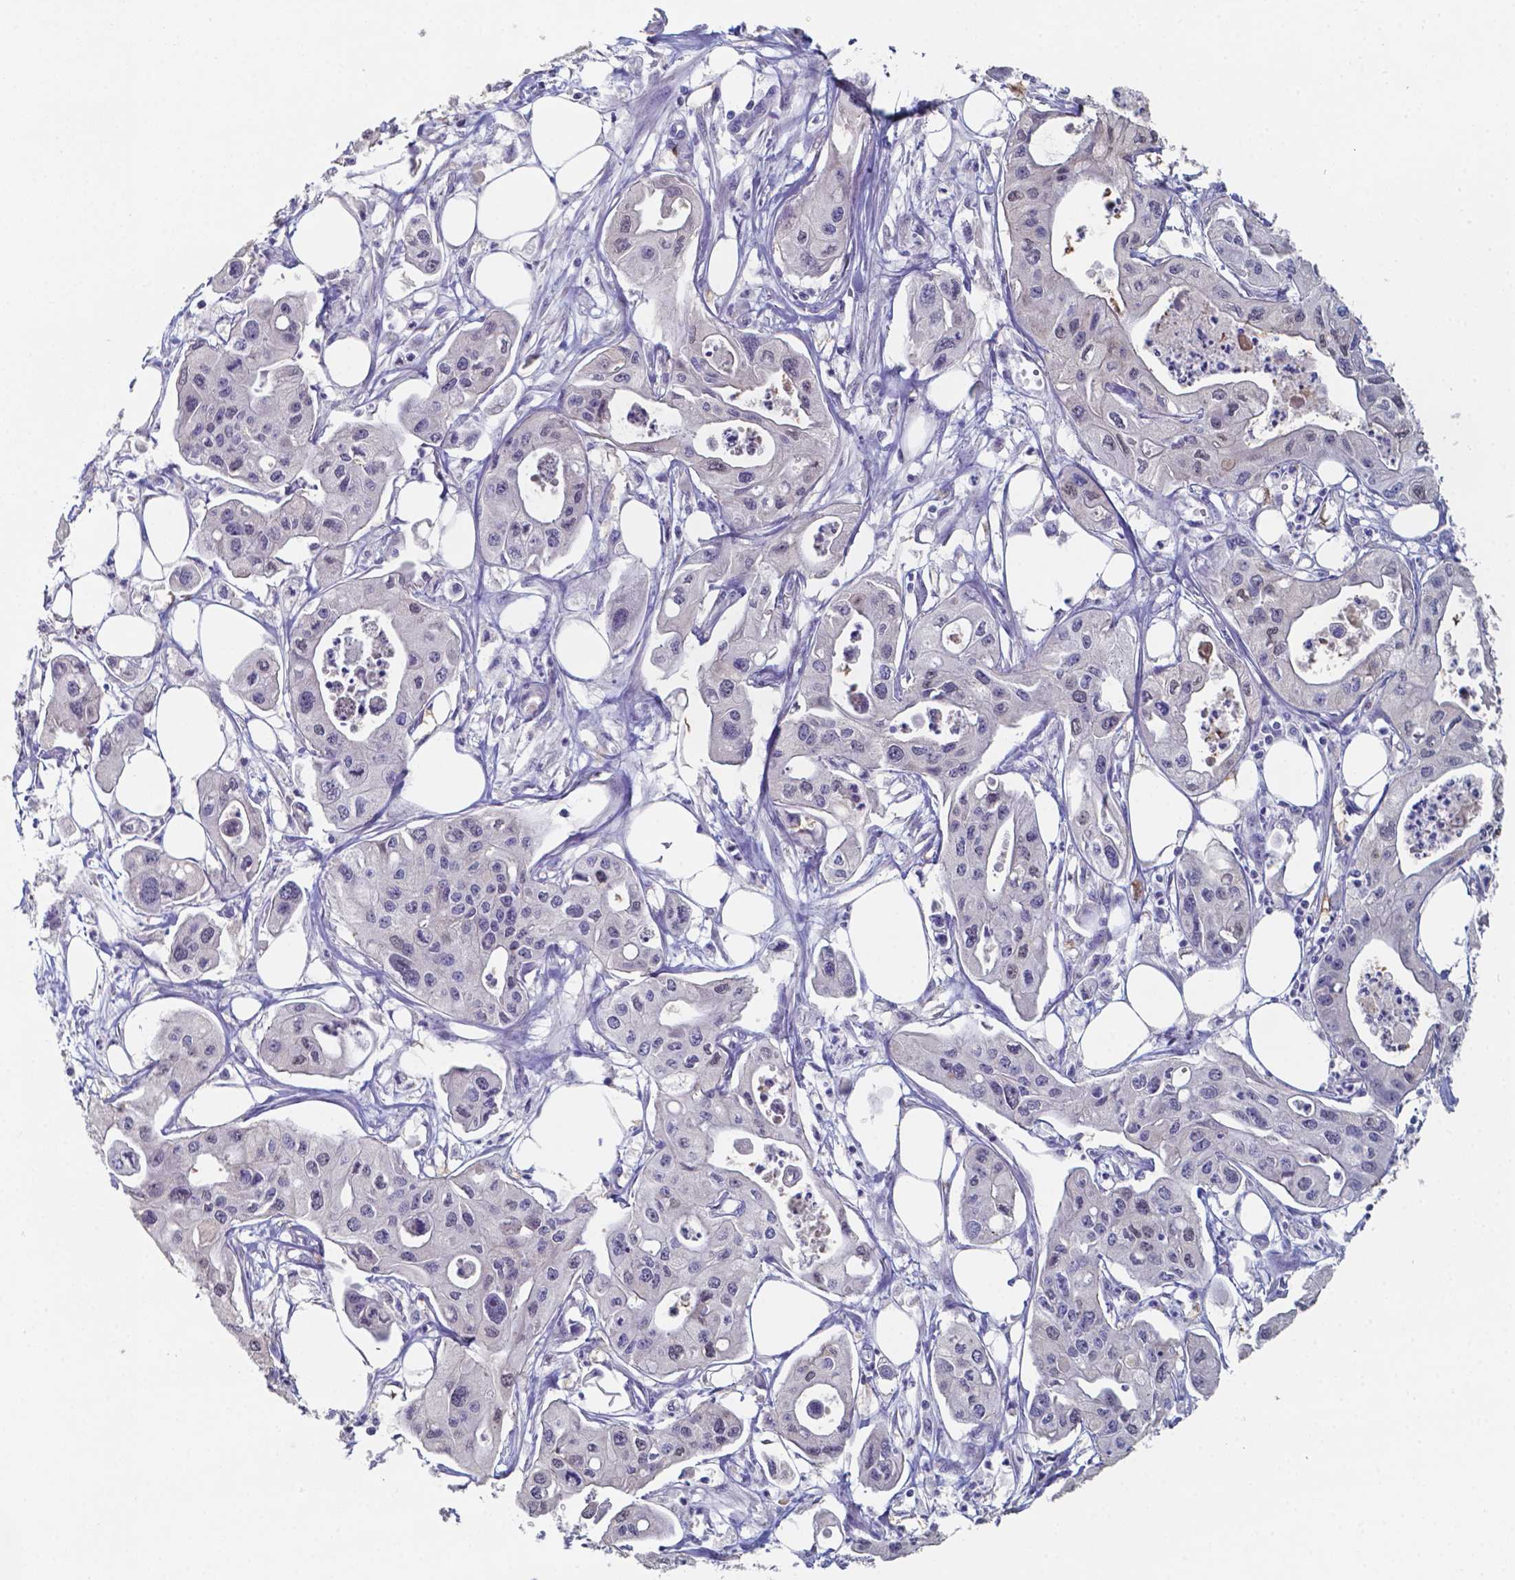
{"staining": {"intensity": "negative", "quantity": "none", "location": "none"}, "tissue": "pancreatic cancer", "cell_type": "Tumor cells", "image_type": "cancer", "snomed": [{"axis": "morphology", "description": "Adenocarcinoma, NOS"}, {"axis": "topography", "description": "Pancreas"}], "caption": "Tumor cells show no significant protein expression in pancreatic cancer (adenocarcinoma).", "gene": "FOXJ1", "patient": {"sex": "male", "age": 70}}